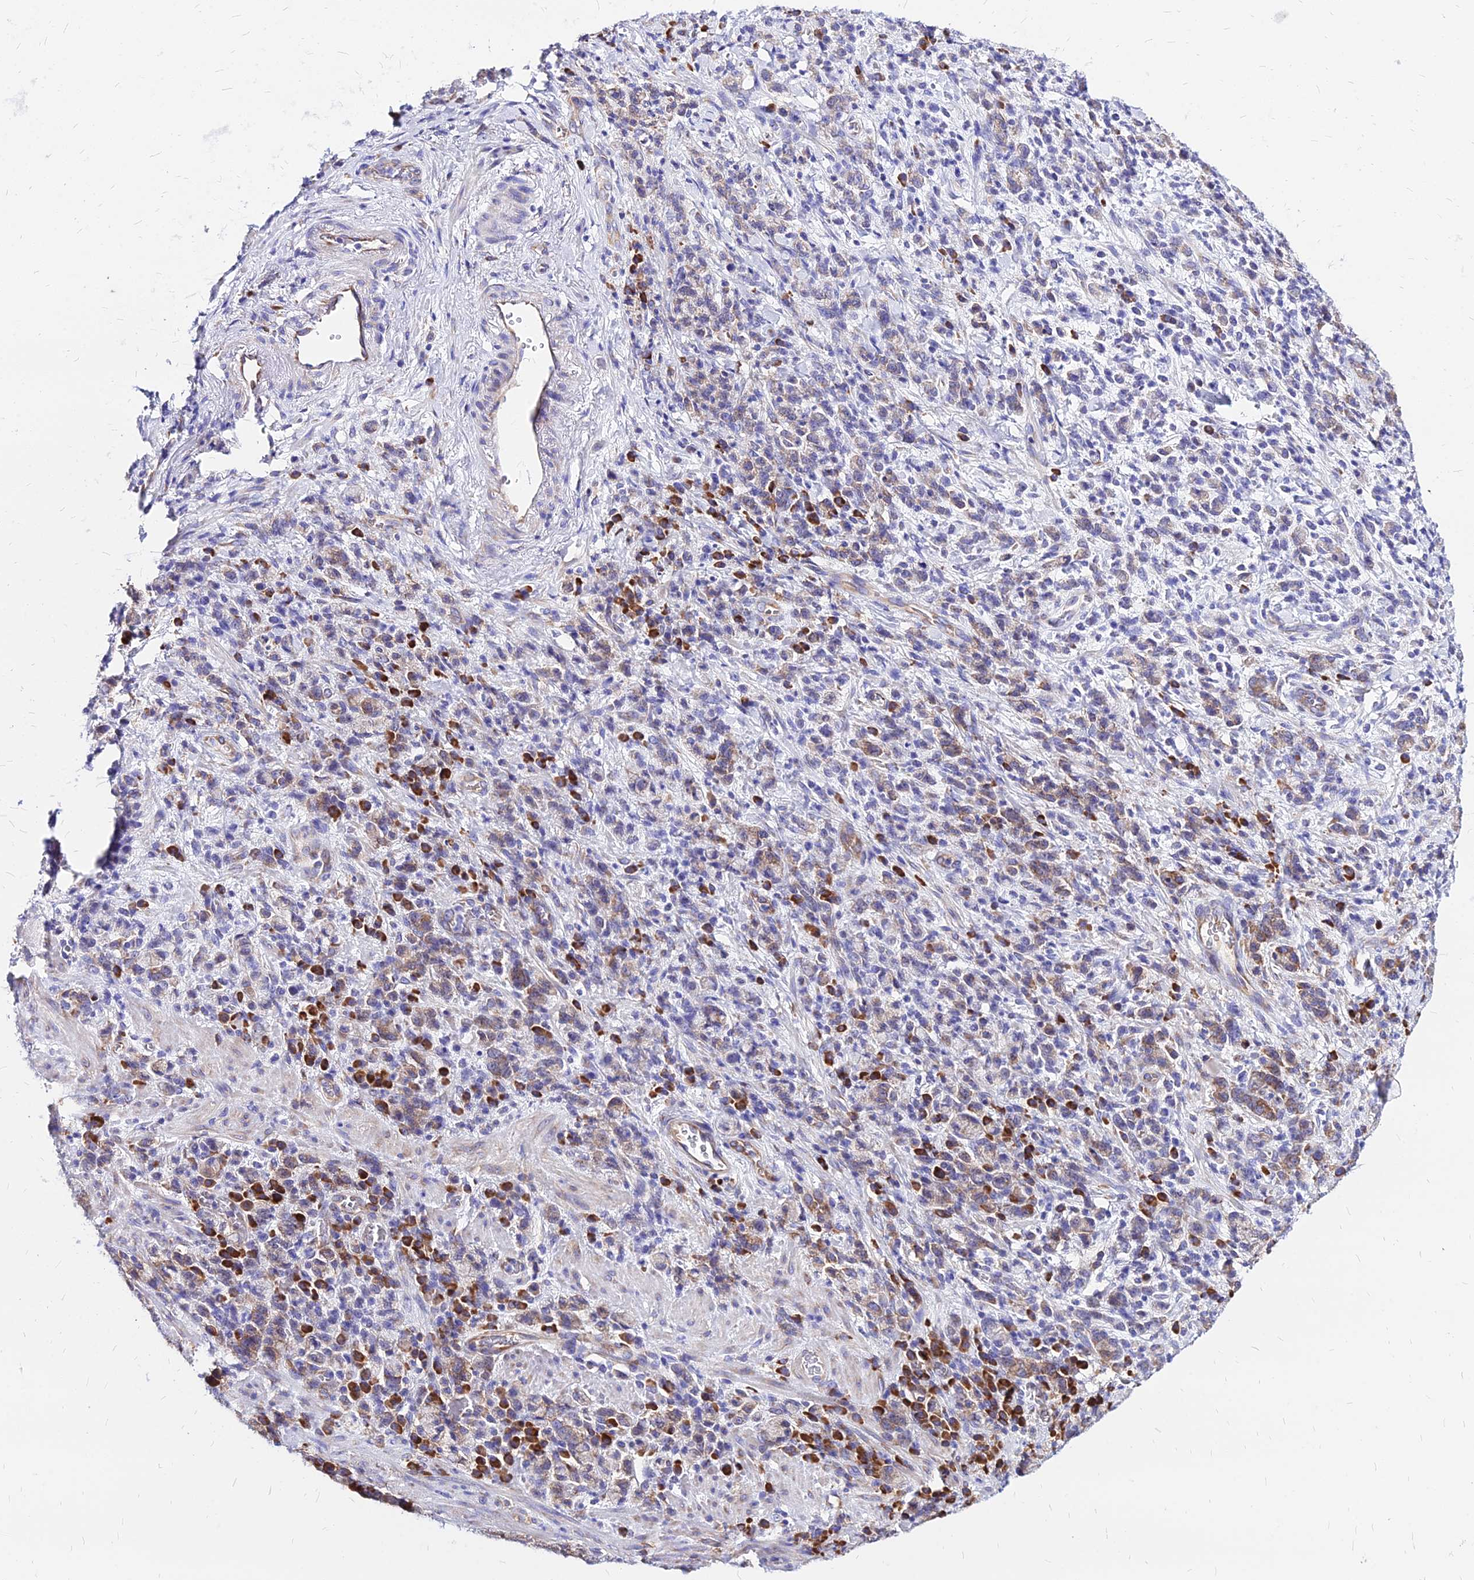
{"staining": {"intensity": "weak", "quantity": "25%-75%", "location": "cytoplasmic/membranous"}, "tissue": "stomach cancer", "cell_type": "Tumor cells", "image_type": "cancer", "snomed": [{"axis": "morphology", "description": "Adenocarcinoma, NOS"}, {"axis": "topography", "description": "Stomach"}], "caption": "DAB (3,3'-diaminobenzidine) immunohistochemical staining of stomach cancer shows weak cytoplasmic/membranous protein expression in about 25%-75% of tumor cells. (DAB (3,3'-diaminobenzidine) = brown stain, brightfield microscopy at high magnification).", "gene": "RPL19", "patient": {"sex": "male", "age": 76}}